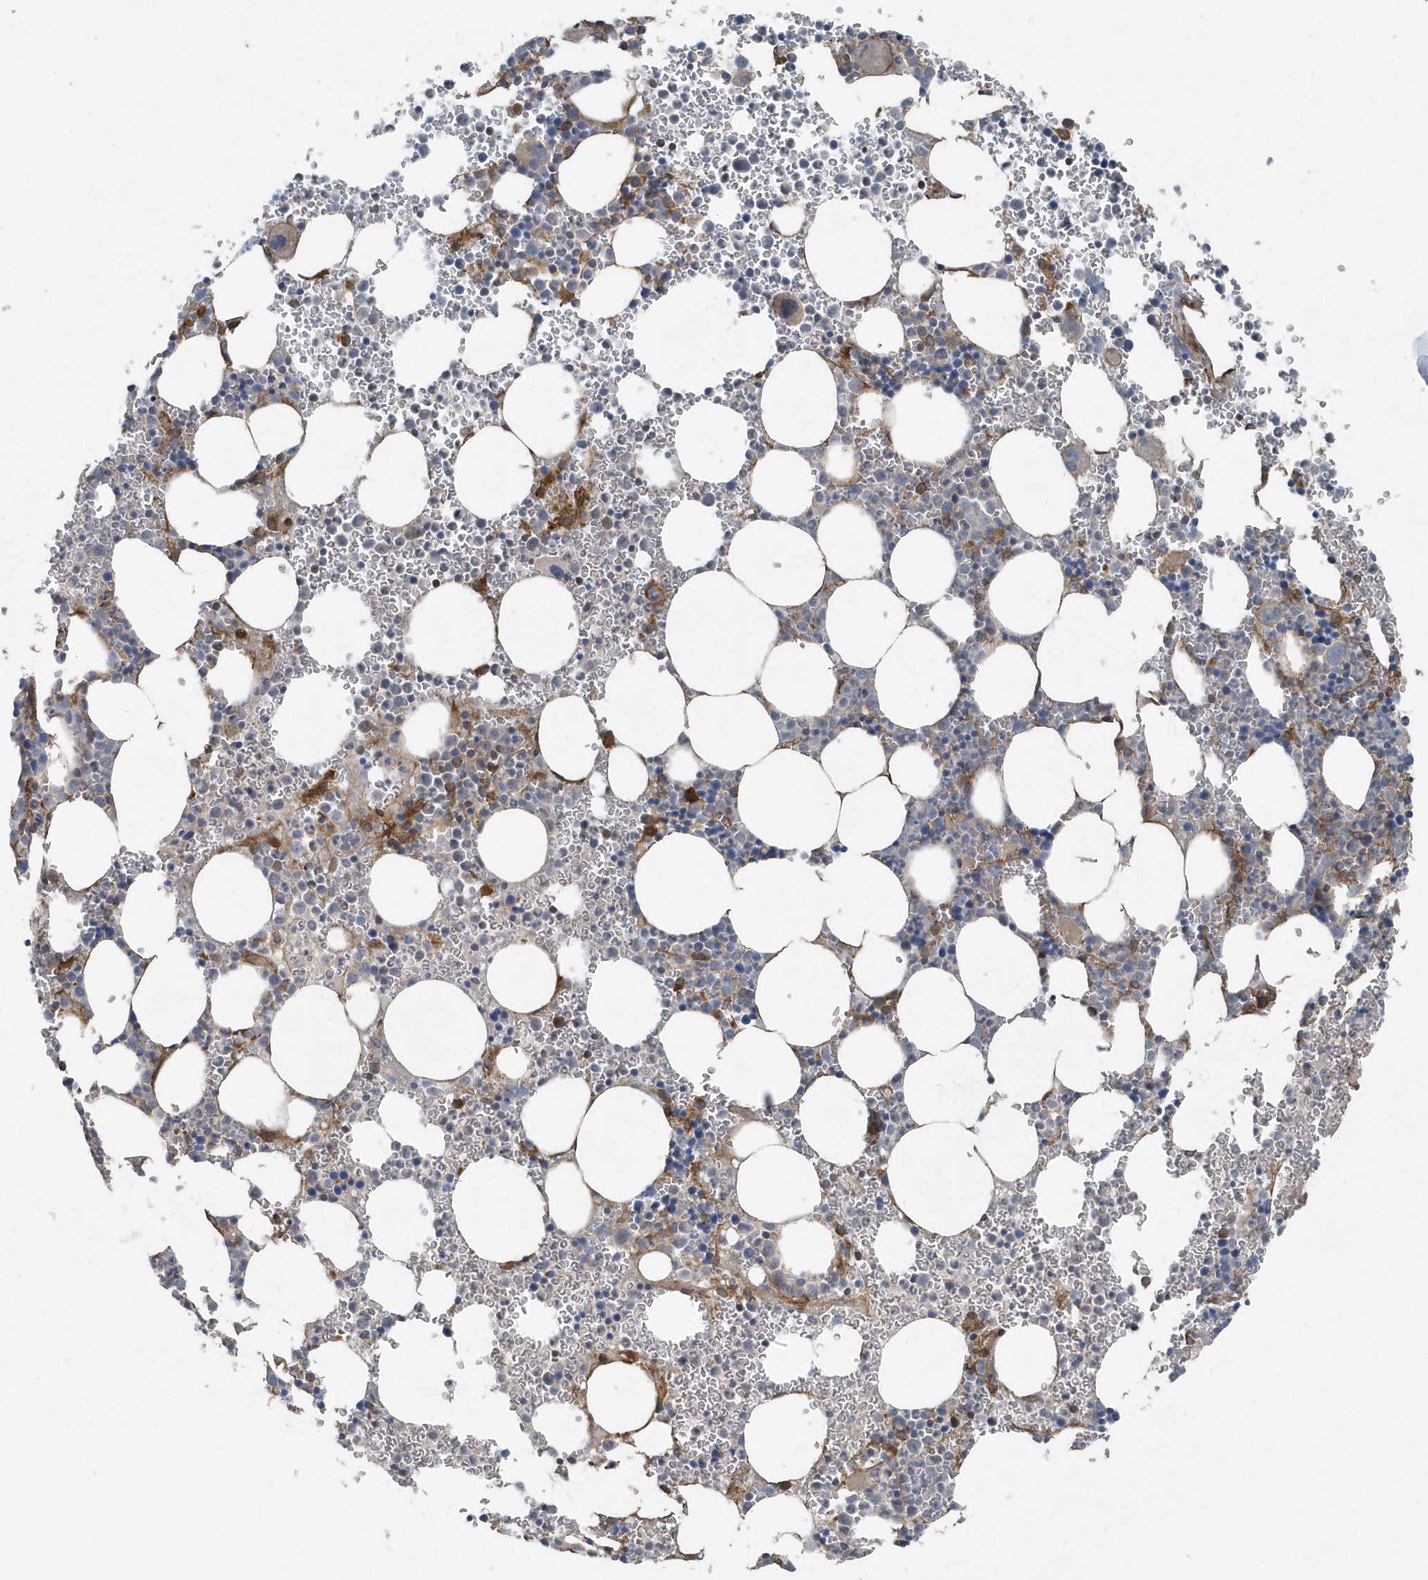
{"staining": {"intensity": "moderate", "quantity": "<25%", "location": "cytoplasmic/membranous"}, "tissue": "bone marrow", "cell_type": "Hematopoietic cells", "image_type": "normal", "snomed": [{"axis": "morphology", "description": "Normal tissue, NOS"}, {"axis": "topography", "description": "Bone marrow"}], "caption": "Immunohistochemistry of benign human bone marrow demonstrates low levels of moderate cytoplasmic/membranous expression in approximately <25% of hematopoietic cells.", "gene": "MCC", "patient": {"sex": "female", "age": 78}}